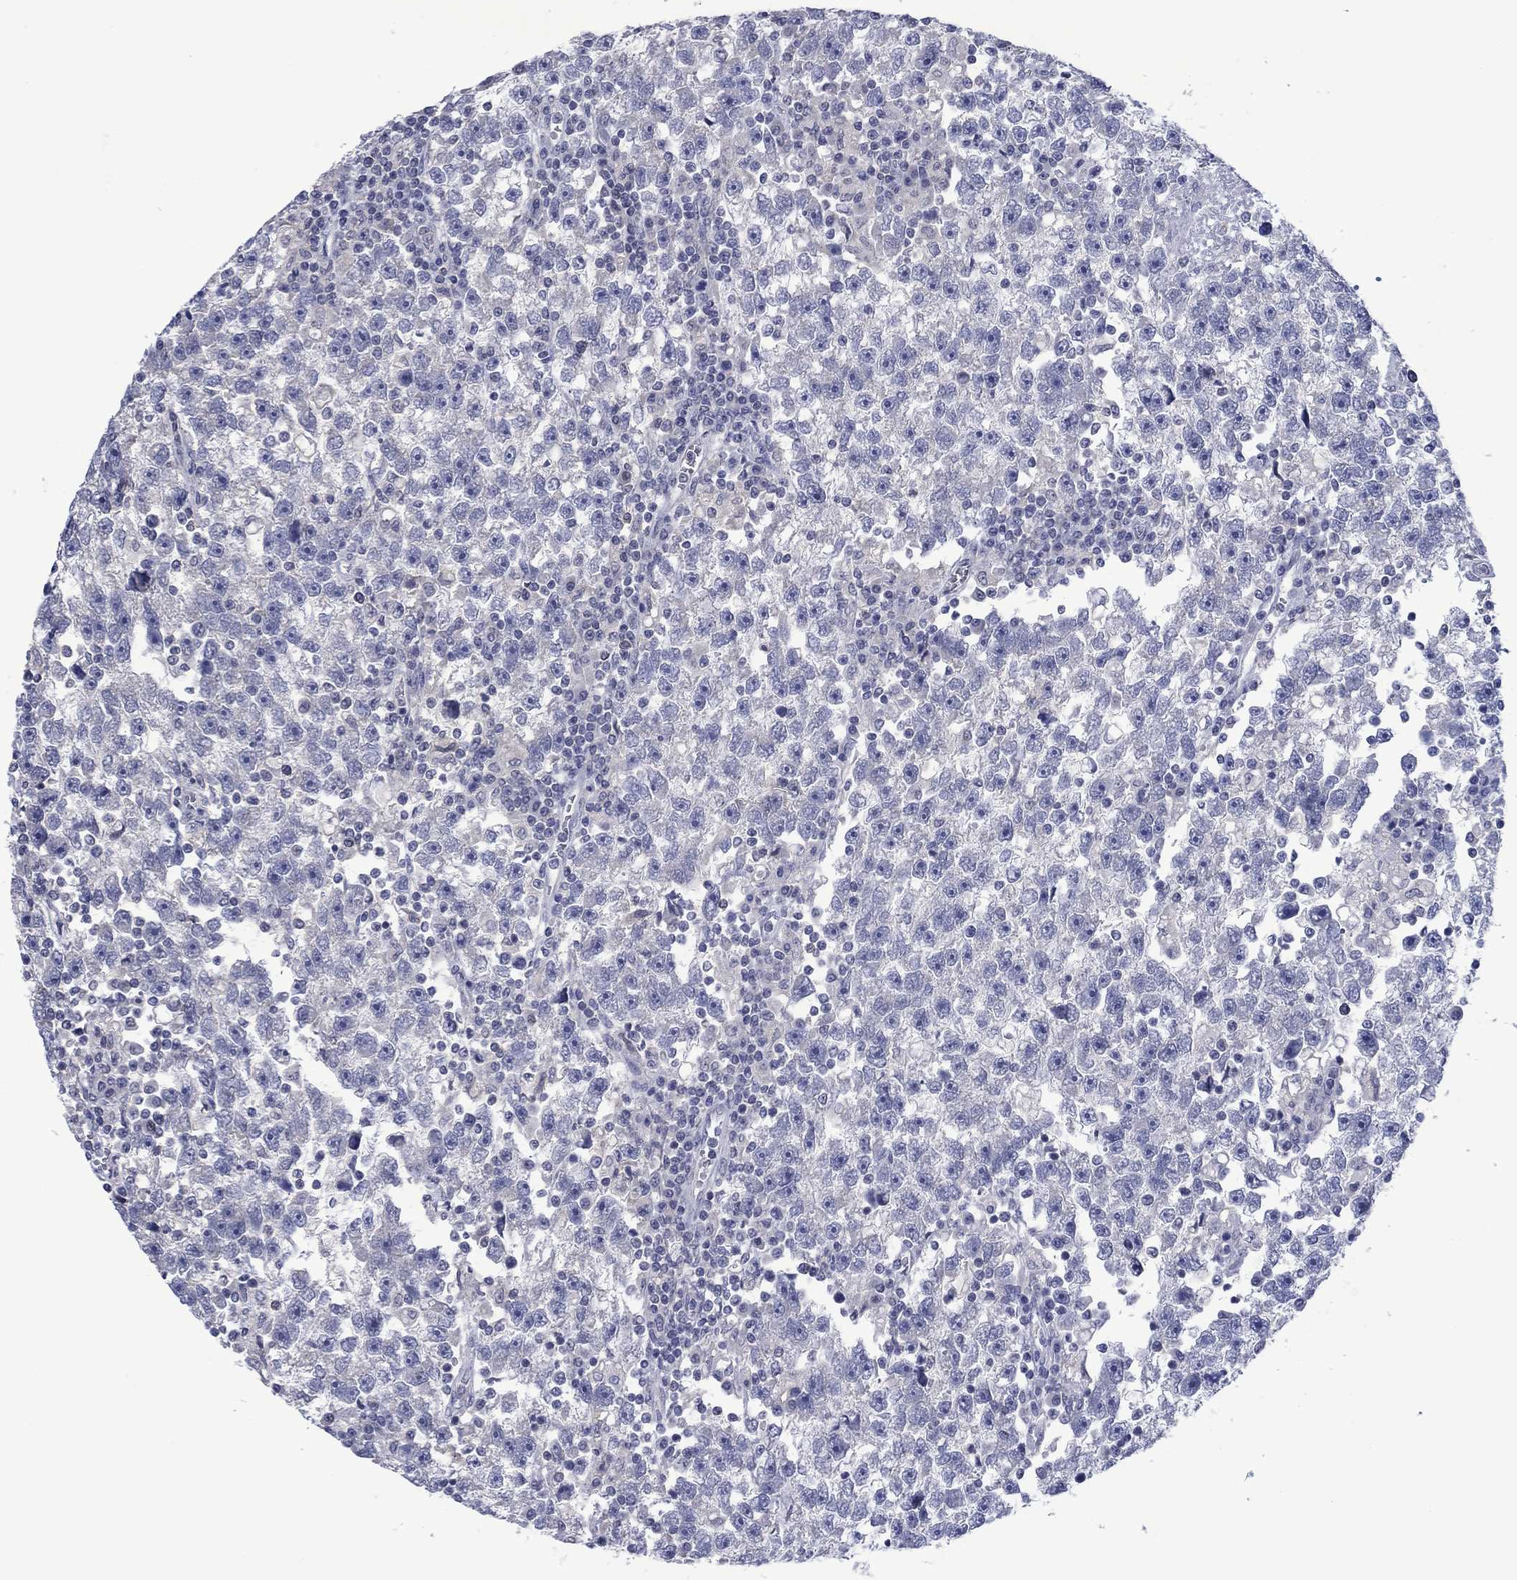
{"staining": {"intensity": "negative", "quantity": "none", "location": "none"}, "tissue": "testis cancer", "cell_type": "Tumor cells", "image_type": "cancer", "snomed": [{"axis": "morphology", "description": "Seminoma, NOS"}, {"axis": "topography", "description": "Testis"}], "caption": "IHC photomicrograph of human testis cancer stained for a protein (brown), which exhibits no expression in tumor cells.", "gene": "FER1L6", "patient": {"sex": "male", "age": 47}}